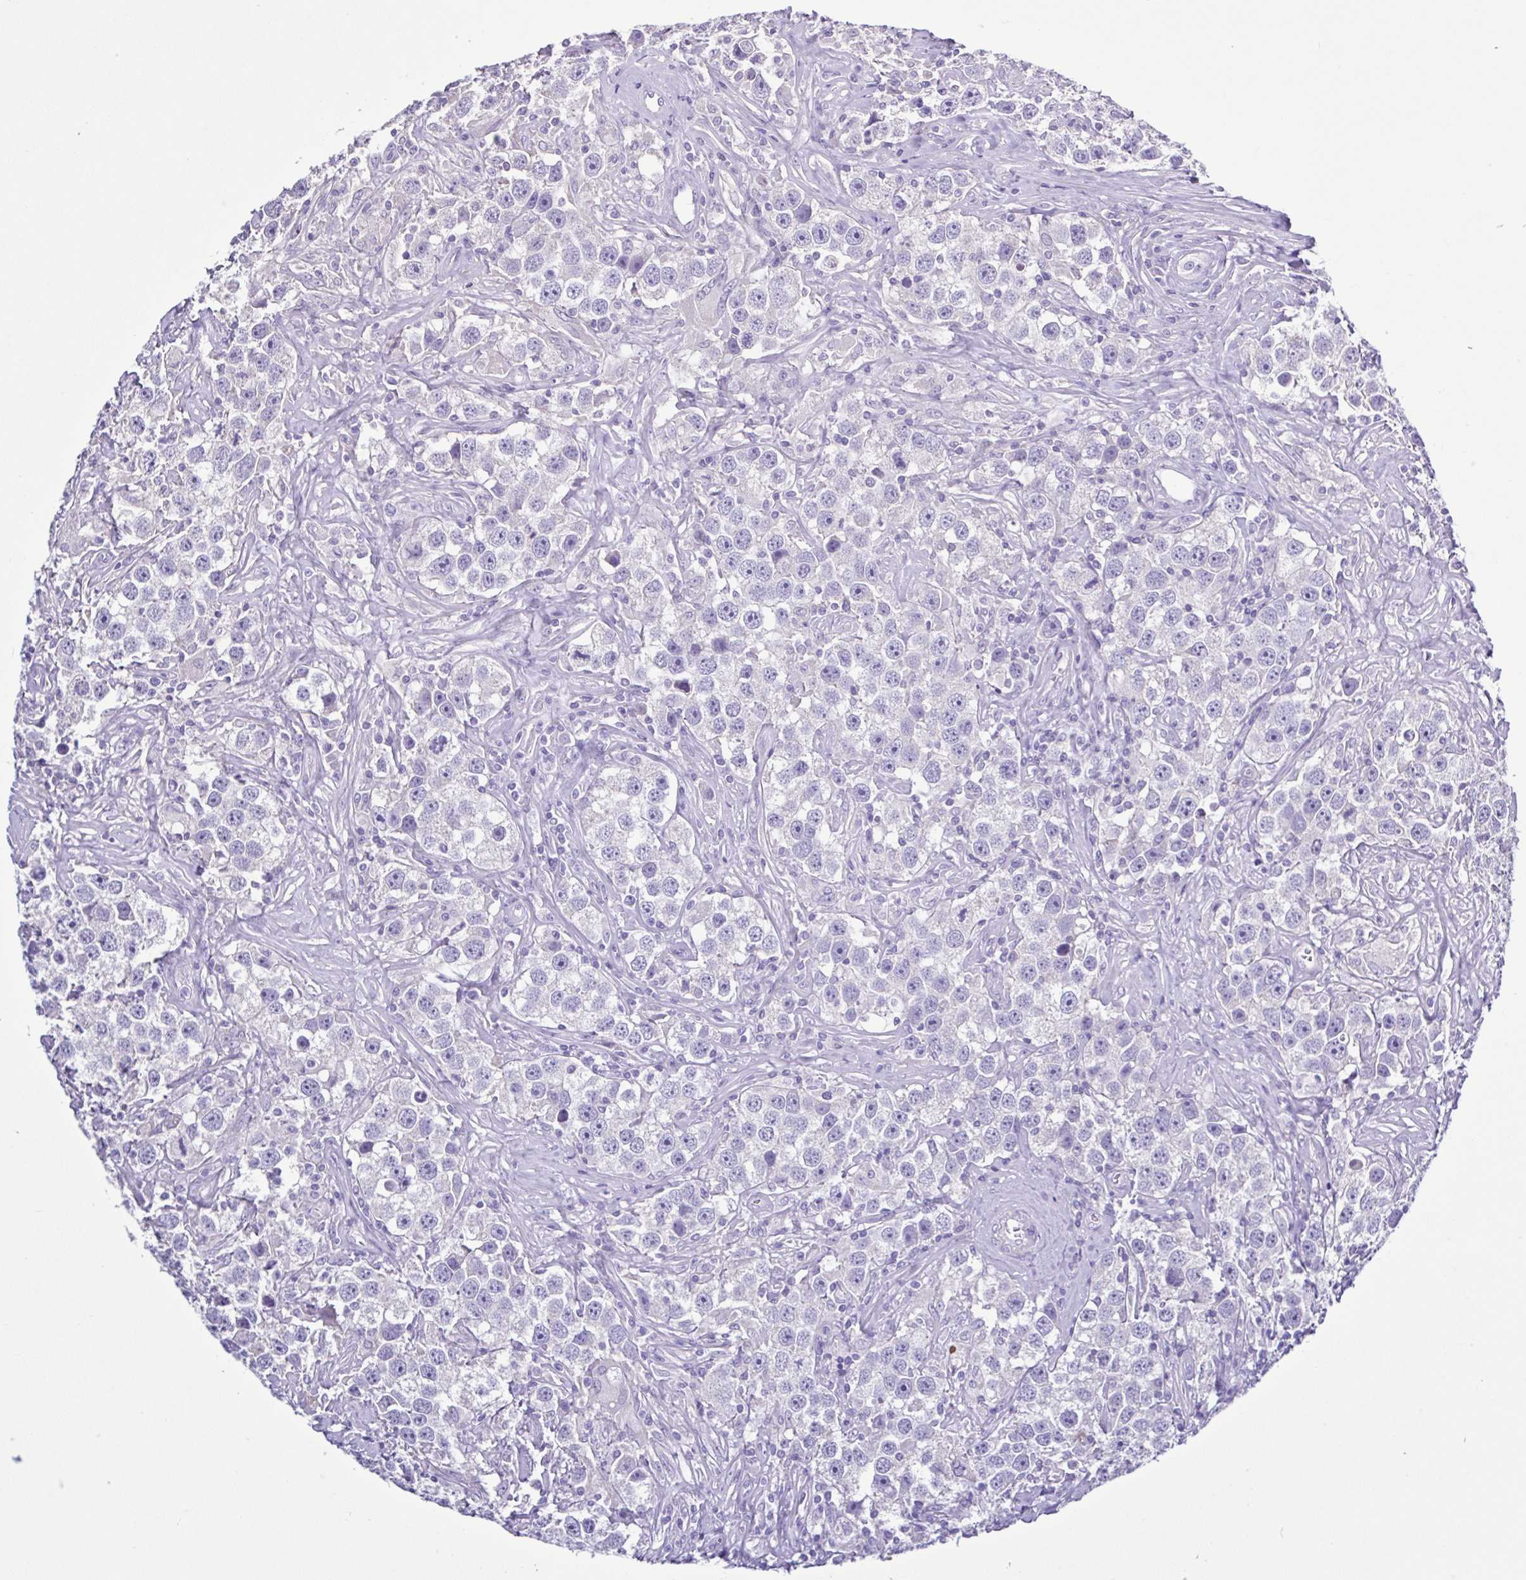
{"staining": {"intensity": "negative", "quantity": "none", "location": "none"}, "tissue": "testis cancer", "cell_type": "Tumor cells", "image_type": "cancer", "snomed": [{"axis": "morphology", "description": "Seminoma, NOS"}, {"axis": "topography", "description": "Testis"}], "caption": "Immunohistochemical staining of human testis cancer (seminoma) exhibits no significant staining in tumor cells.", "gene": "PLA2G4E", "patient": {"sex": "male", "age": 49}}